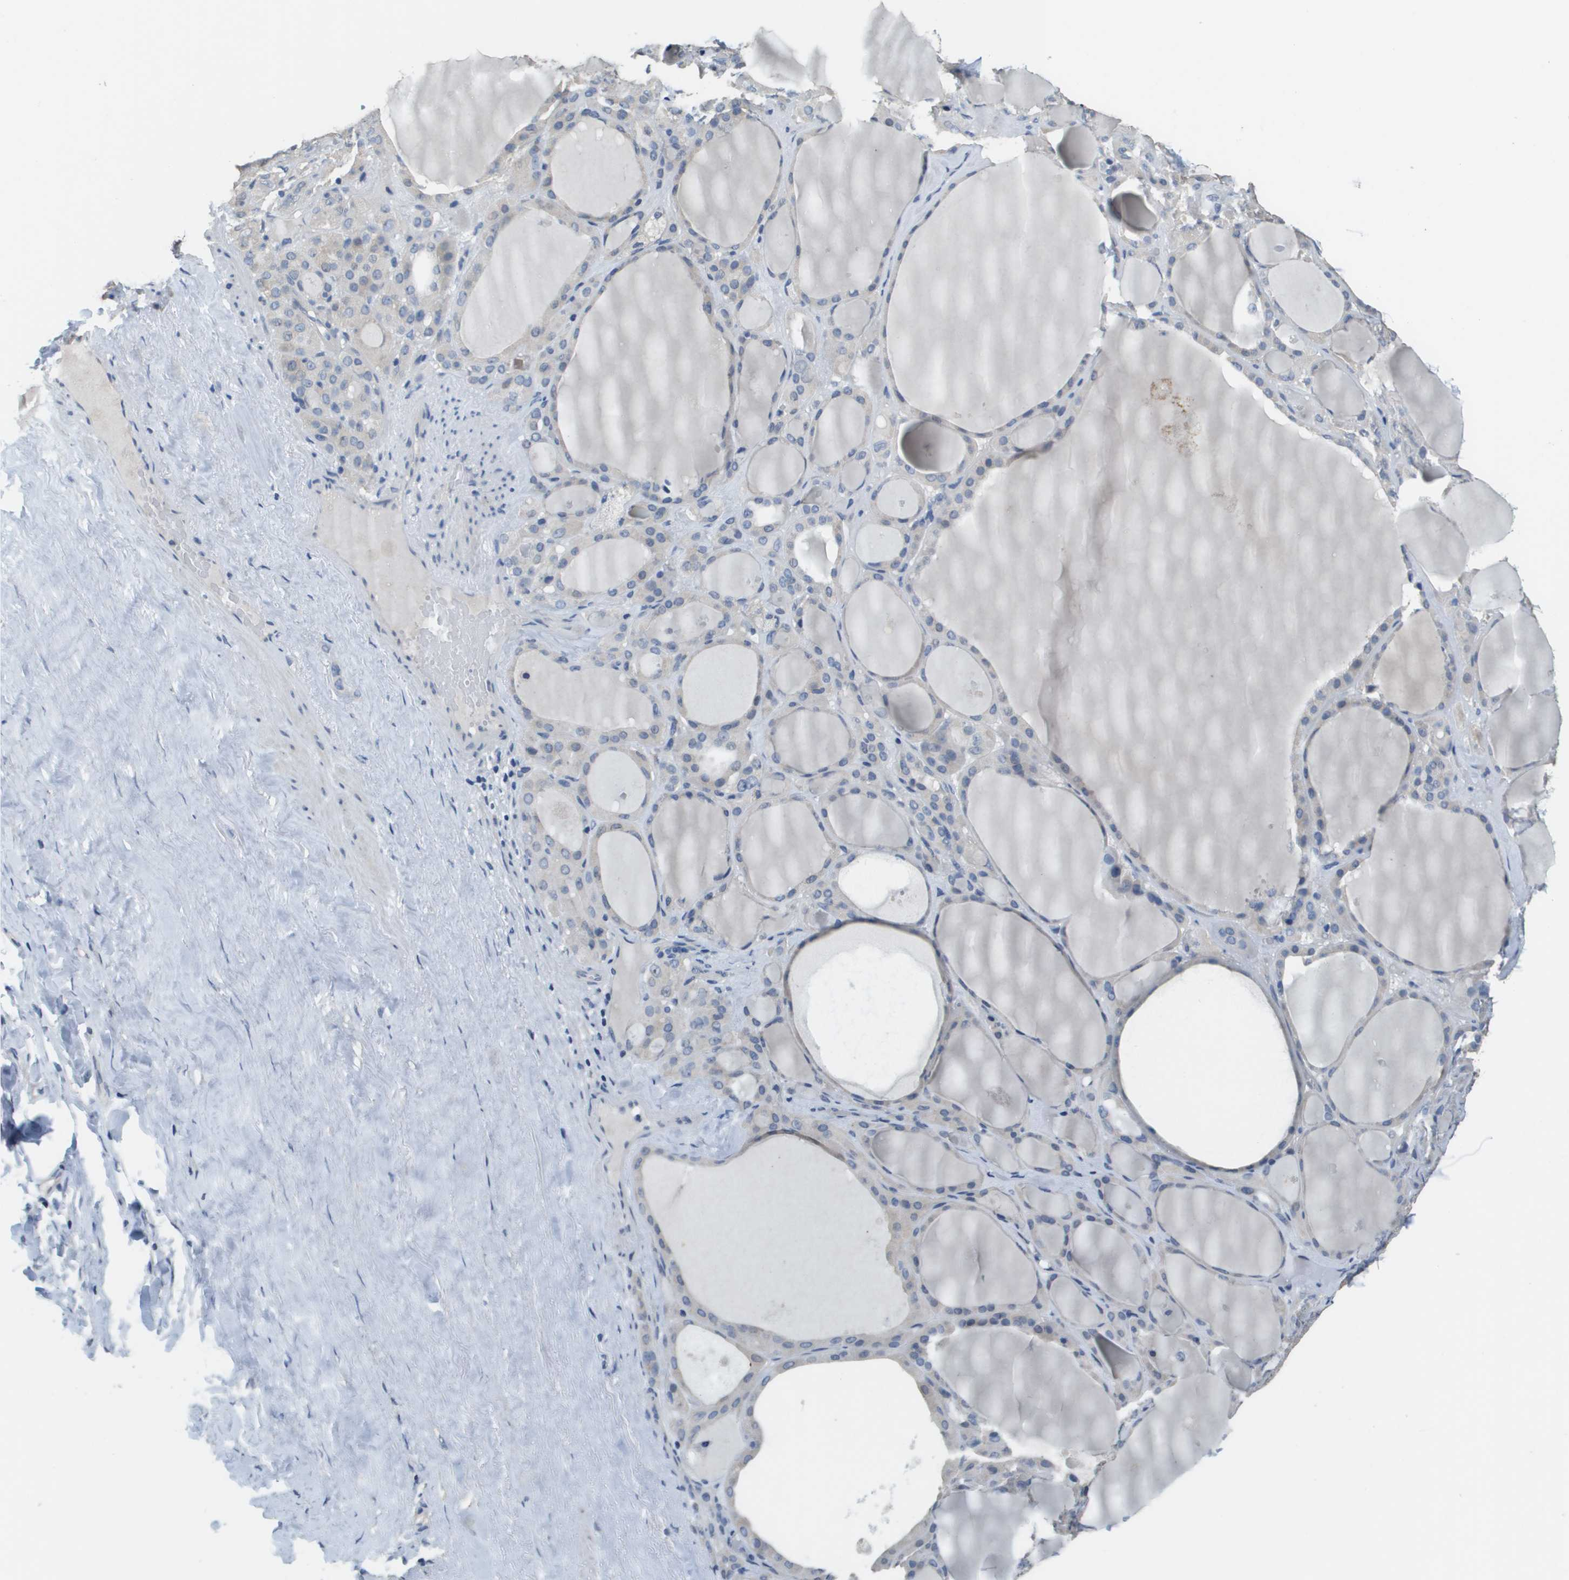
{"staining": {"intensity": "negative", "quantity": "none", "location": "none"}, "tissue": "thyroid gland", "cell_type": "Glandular cells", "image_type": "normal", "snomed": [{"axis": "morphology", "description": "Normal tissue, NOS"}, {"axis": "morphology", "description": "Carcinoma, NOS"}, {"axis": "topography", "description": "Thyroid gland"}], "caption": "This histopathology image is of benign thyroid gland stained with immunohistochemistry to label a protein in brown with the nuclei are counter-stained blue. There is no staining in glandular cells. The staining is performed using DAB (3,3'-diaminobenzidine) brown chromogen with nuclei counter-stained in using hematoxylin.", "gene": "MT3", "patient": {"sex": "female", "age": 86}}